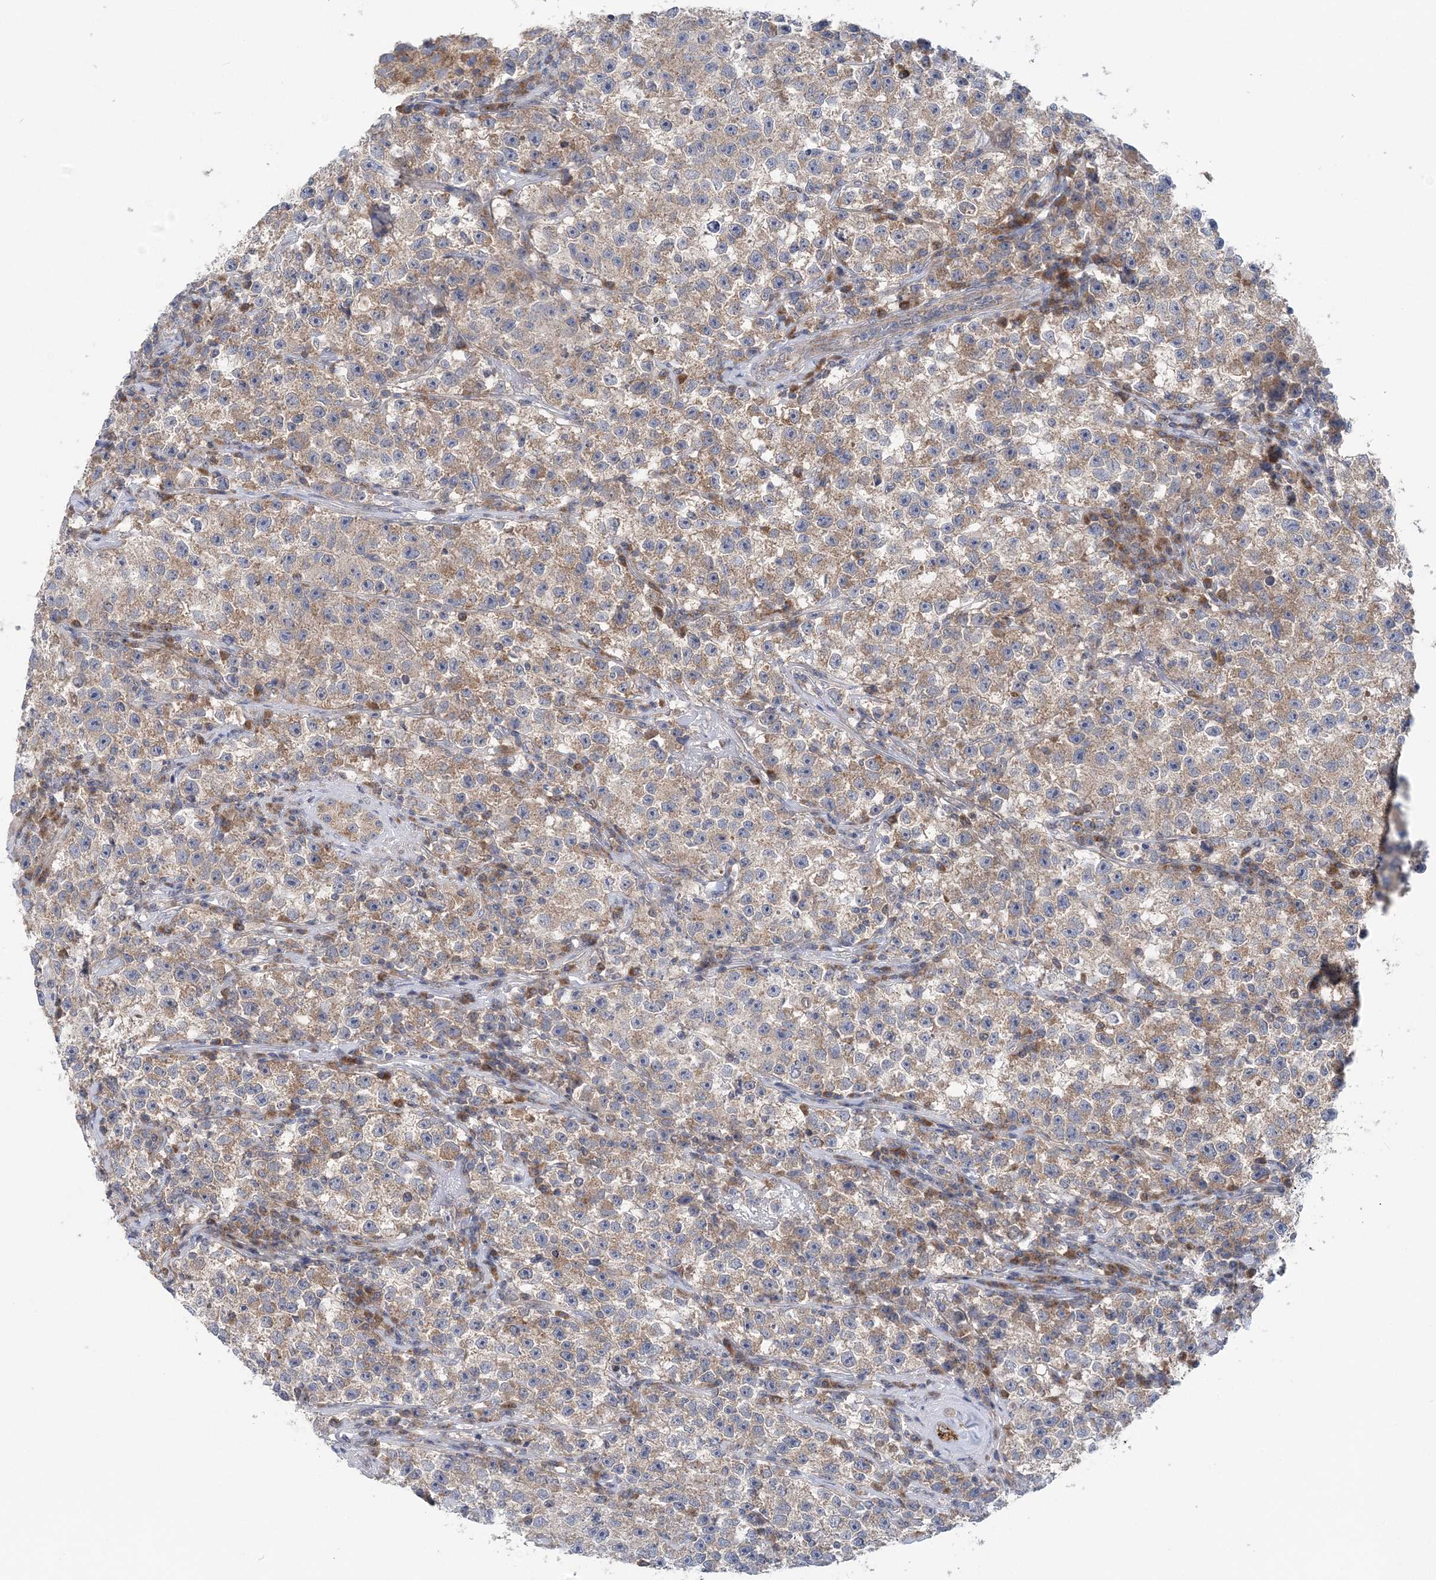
{"staining": {"intensity": "weak", "quantity": ">75%", "location": "cytoplasmic/membranous"}, "tissue": "testis cancer", "cell_type": "Tumor cells", "image_type": "cancer", "snomed": [{"axis": "morphology", "description": "Seminoma, NOS"}, {"axis": "topography", "description": "Testis"}], "caption": "About >75% of tumor cells in testis cancer (seminoma) demonstrate weak cytoplasmic/membranous protein expression as visualized by brown immunohistochemical staining.", "gene": "COPE", "patient": {"sex": "male", "age": 22}}